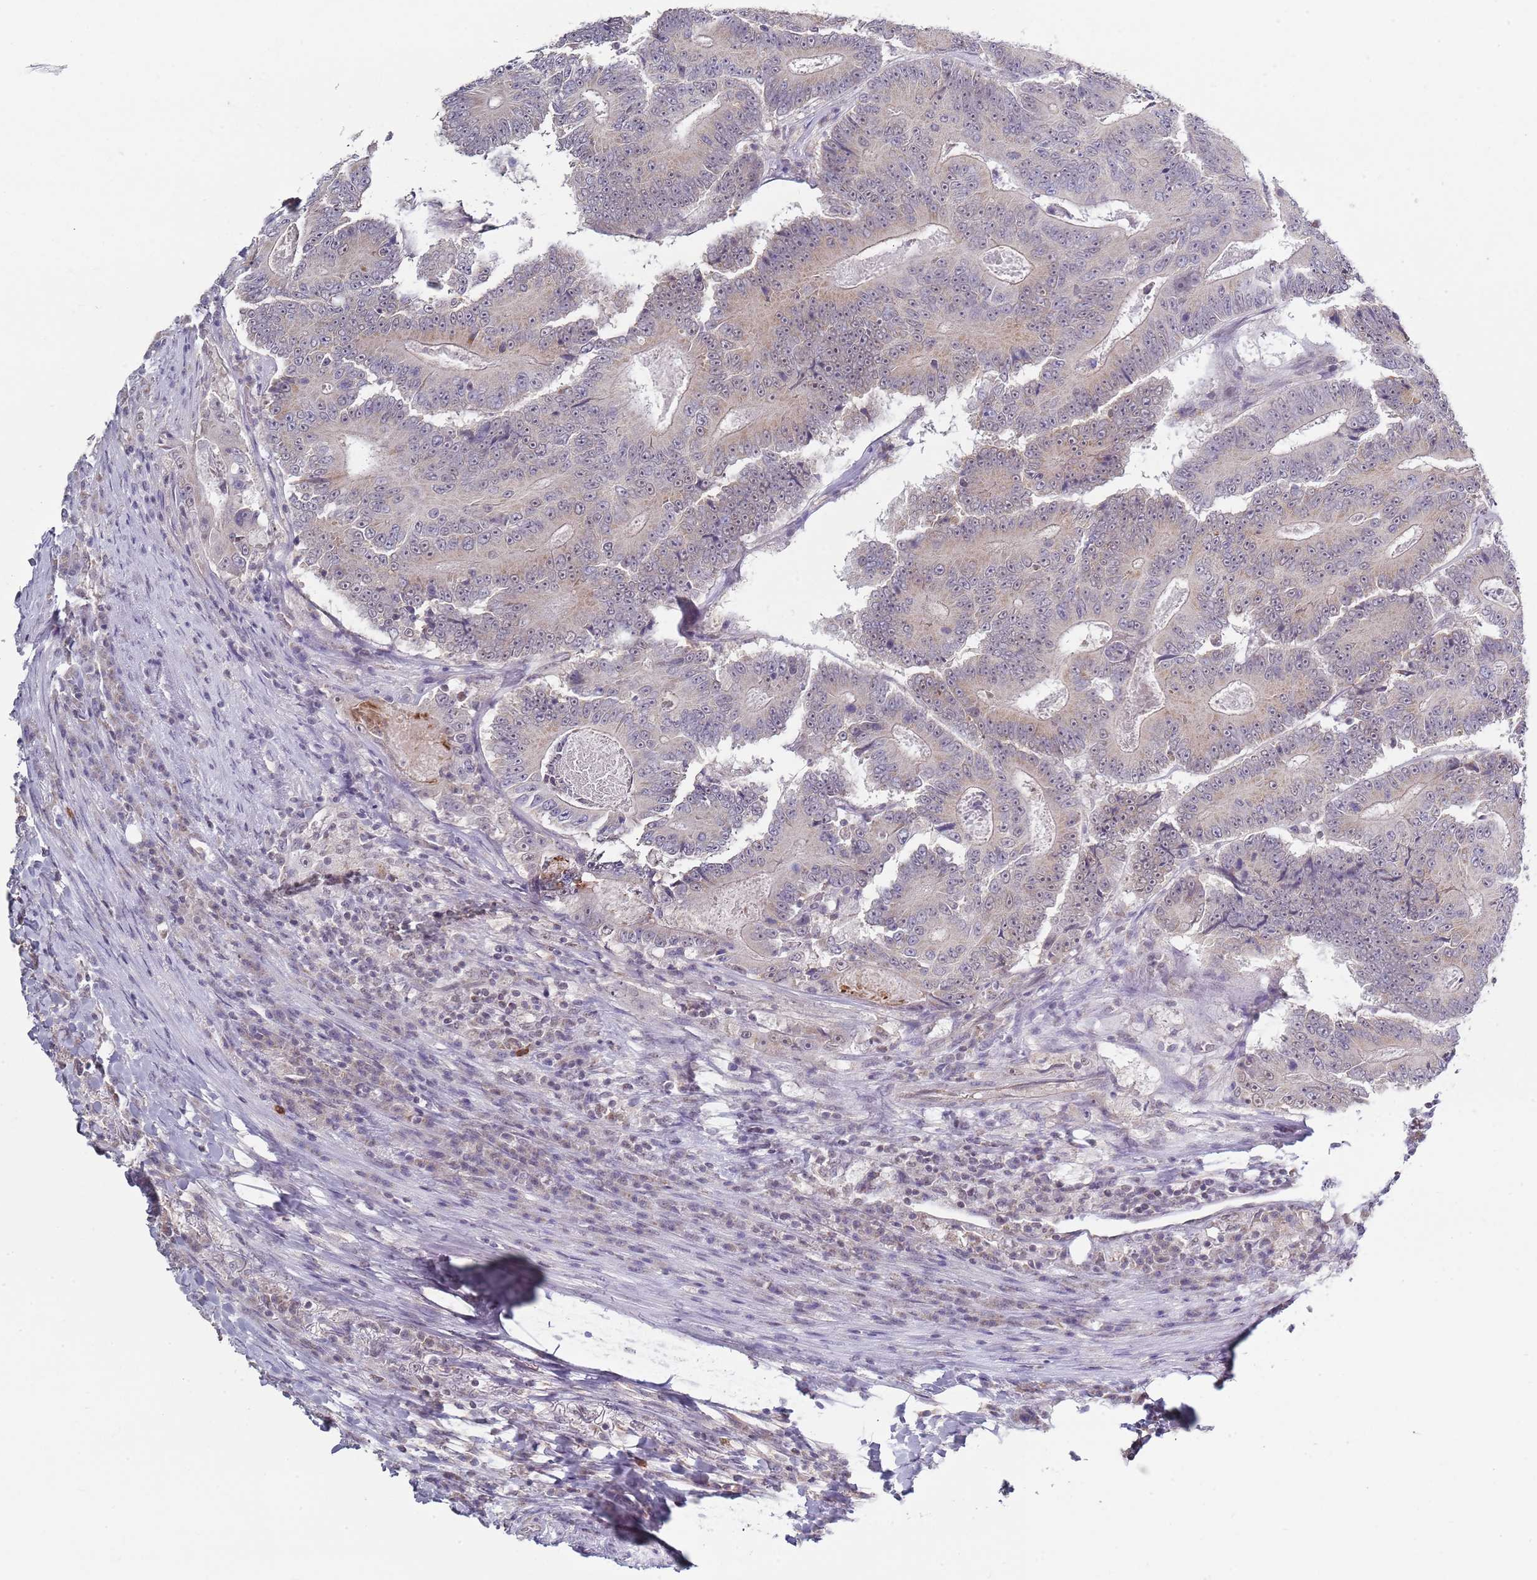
{"staining": {"intensity": "moderate", "quantity": ">75%", "location": "nuclear"}, "tissue": "colorectal cancer", "cell_type": "Tumor cells", "image_type": "cancer", "snomed": [{"axis": "morphology", "description": "Adenocarcinoma, NOS"}, {"axis": "topography", "description": "Colon"}], "caption": "Immunohistochemical staining of human colorectal cancer reveals medium levels of moderate nuclear staining in approximately >75% of tumor cells.", "gene": "SMARCAL1", "patient": {"sex": "male", "age": 83}}